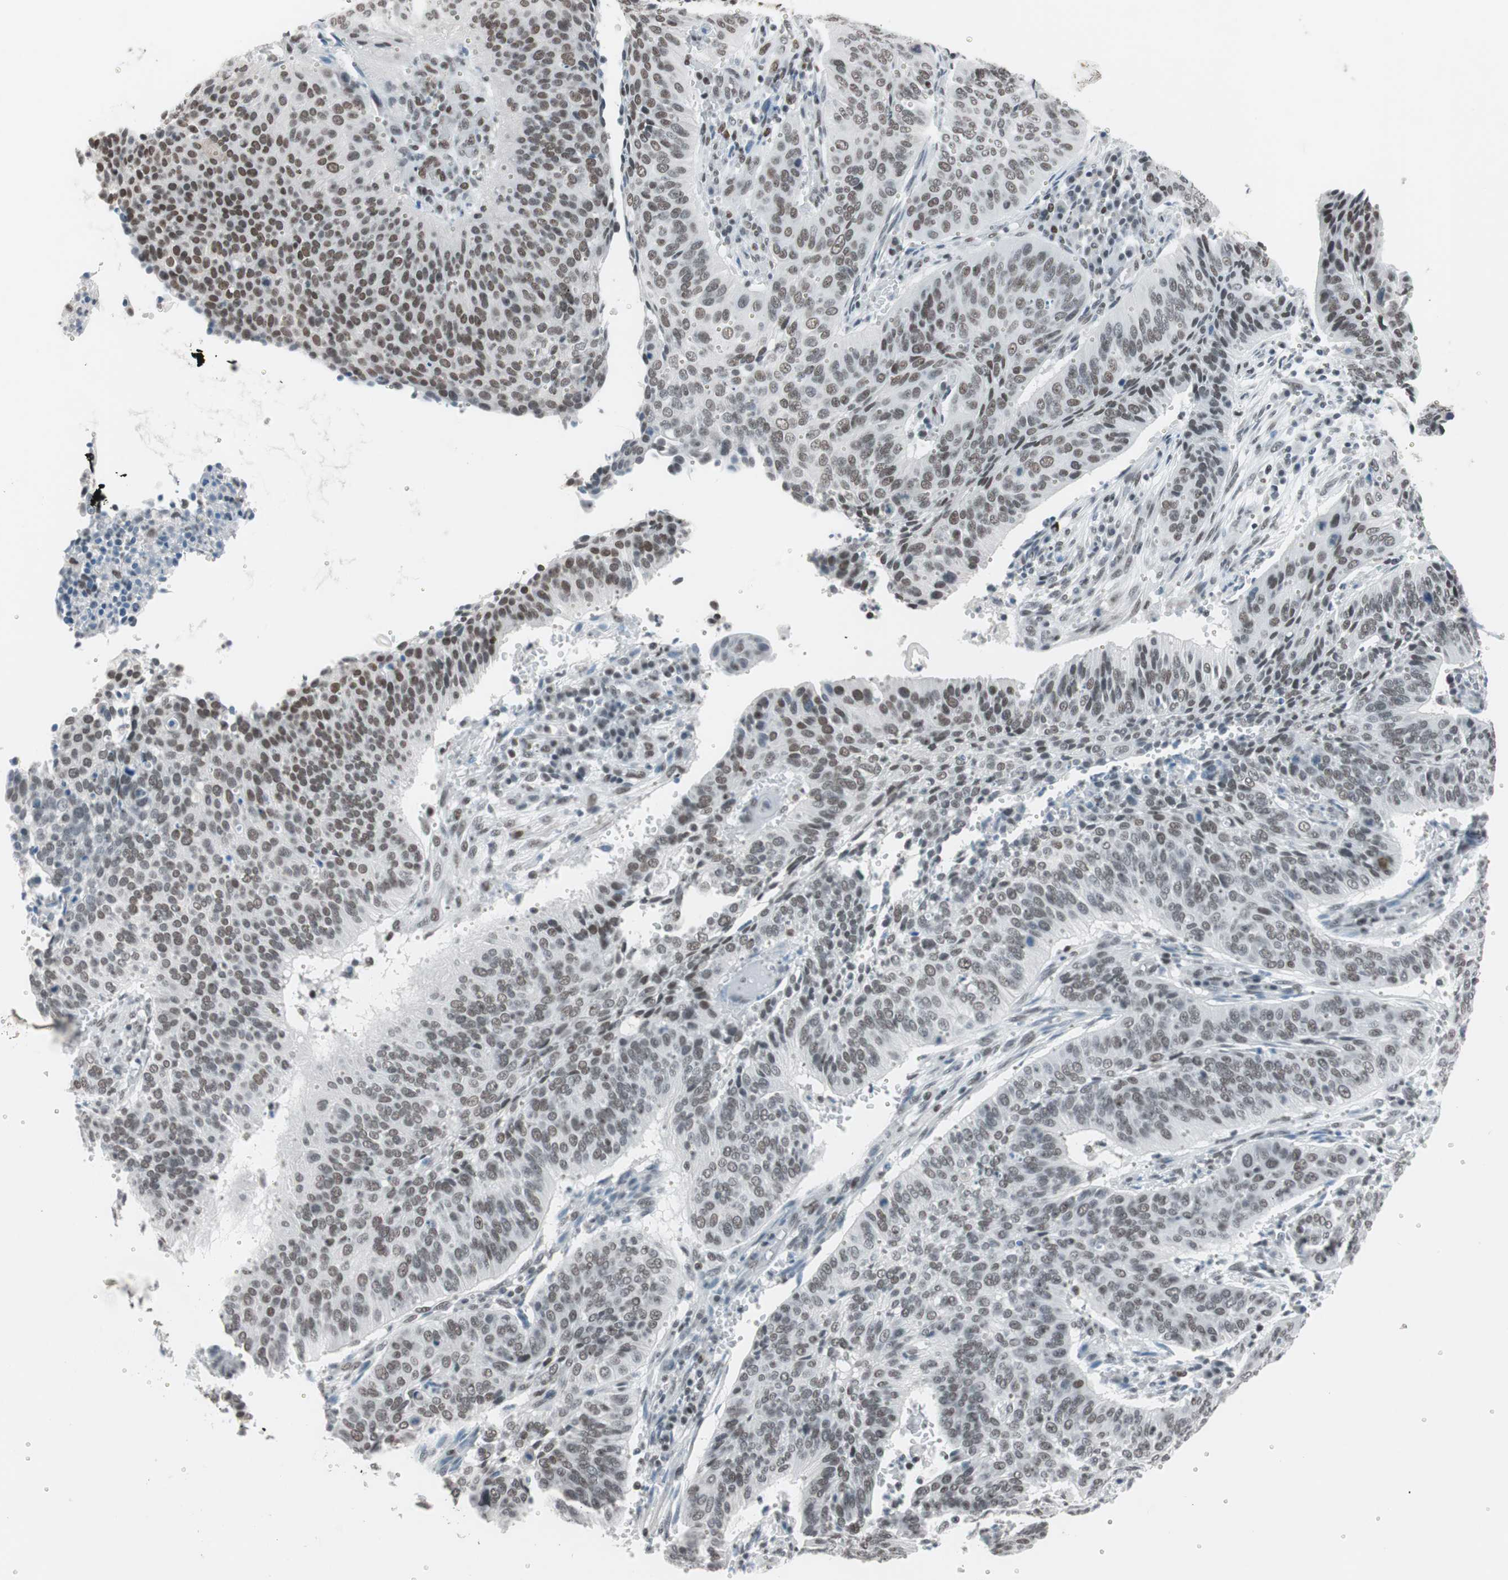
{"staining": {"intensity": "moderate", "quantity": ">75%", "location": "nuclear"}, "tissue": "cervical cancer", "cell_type": "Tumor cells", "image_type": "cancer", "snomed": [{"axis": "morphology", "description": "Squamous cell carcinoma, NOS"}, {"axis": "topography", "description": "Cervix"}], "caption": "Cervical cancer was stained to show a protein in brown. There is medium levels of moderate nuclear staining in approximately >75% of tumor cells.", "gene": "ARID1A", "patient": {"sex": "female", "age": 39}}